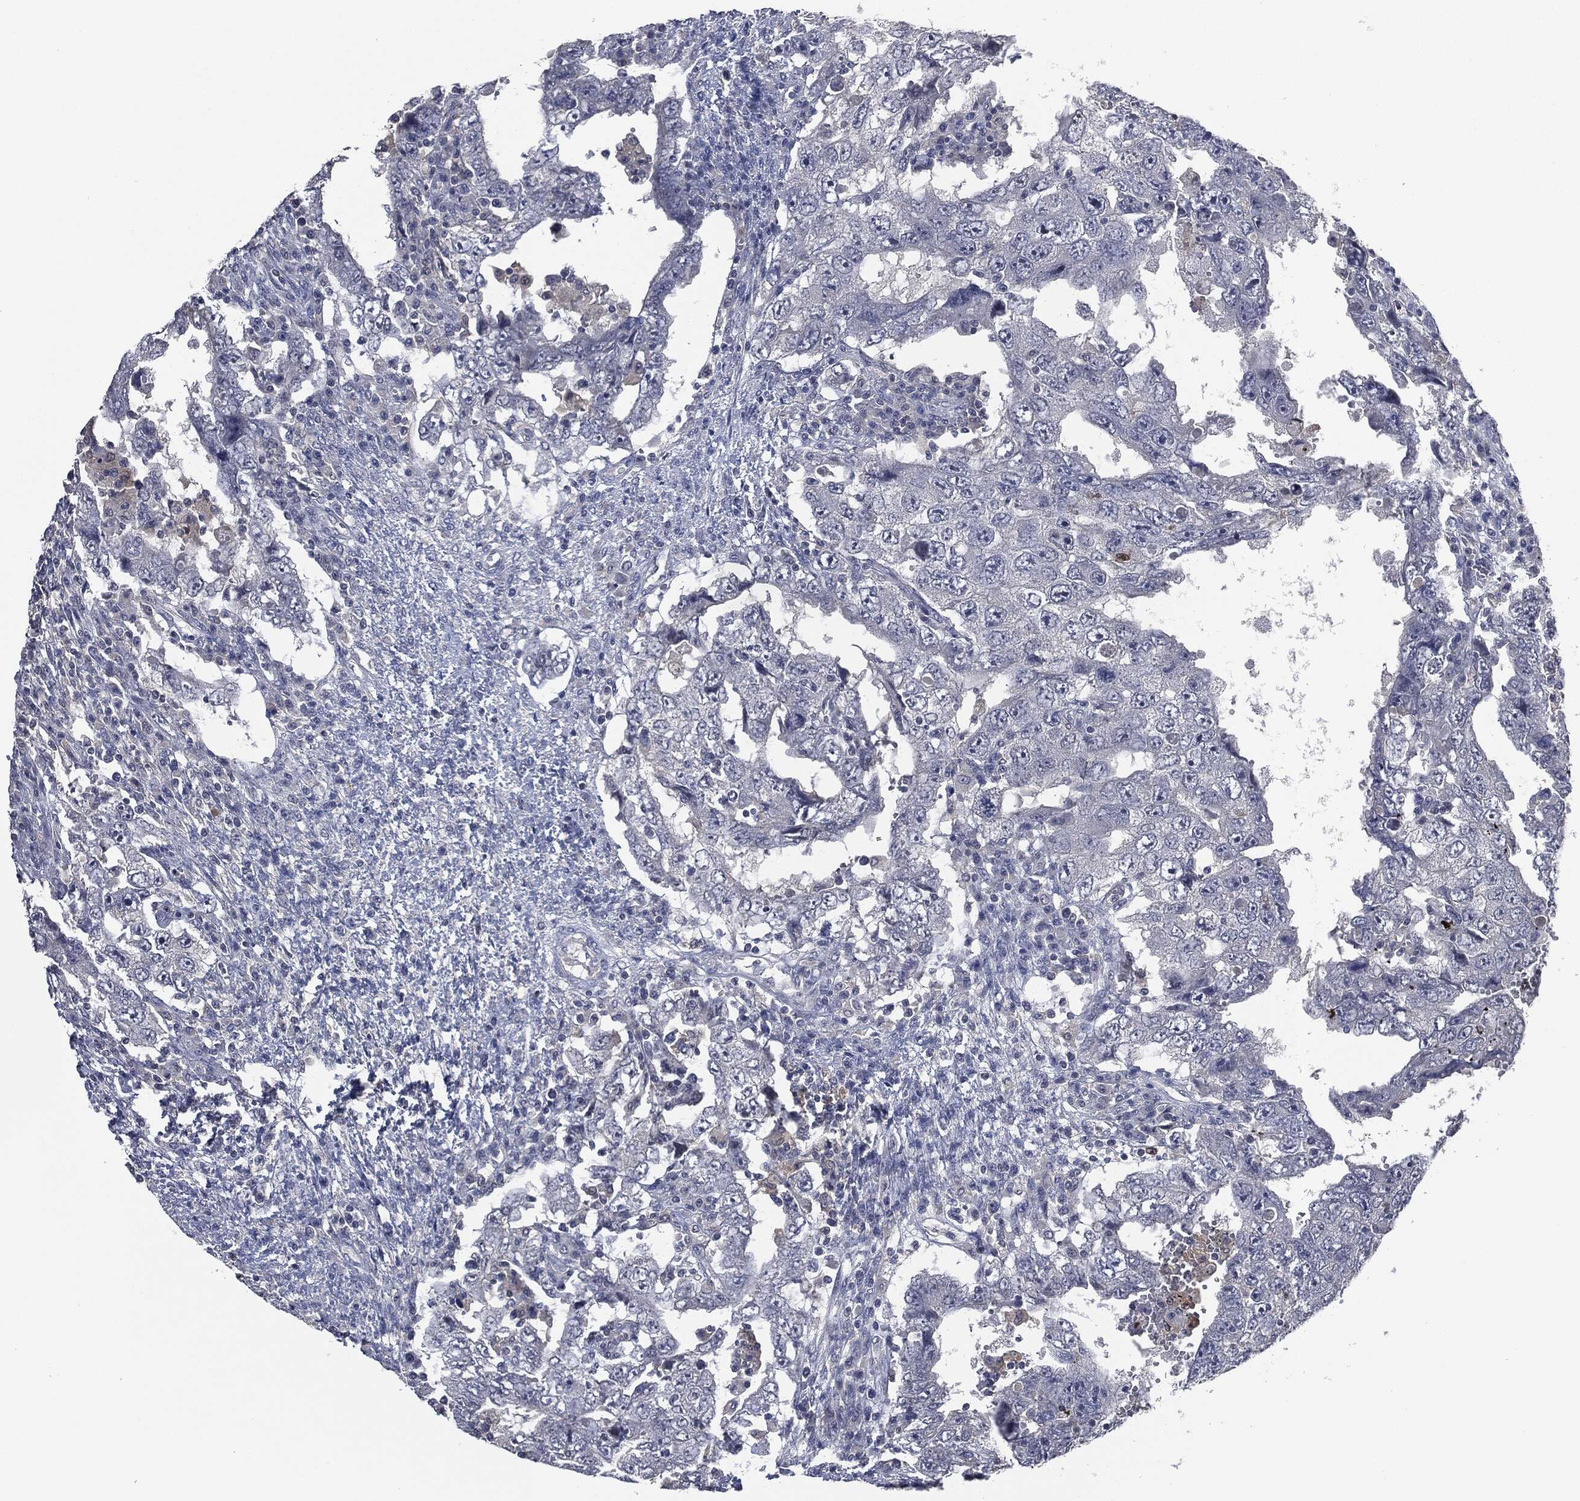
{"staining": {"intensity": "negative", "quantity": "none", "location": "none"}, "tissue": "testis cancer", "cell_type": "Tumor cells", "image_type": "cancer", "snomed": [{"axis": "morphology", "description": "Carcinoma, Embryonal, NOS"}, {"axis": "topography", "description": "Testis"}], "caption": "The photomicrograph reveals no significant positivity in tumor cells of testis cancer (embryonal carcinoma).", "gene": "IL1RN", "patient": {"sex": "male", "age": 26}}